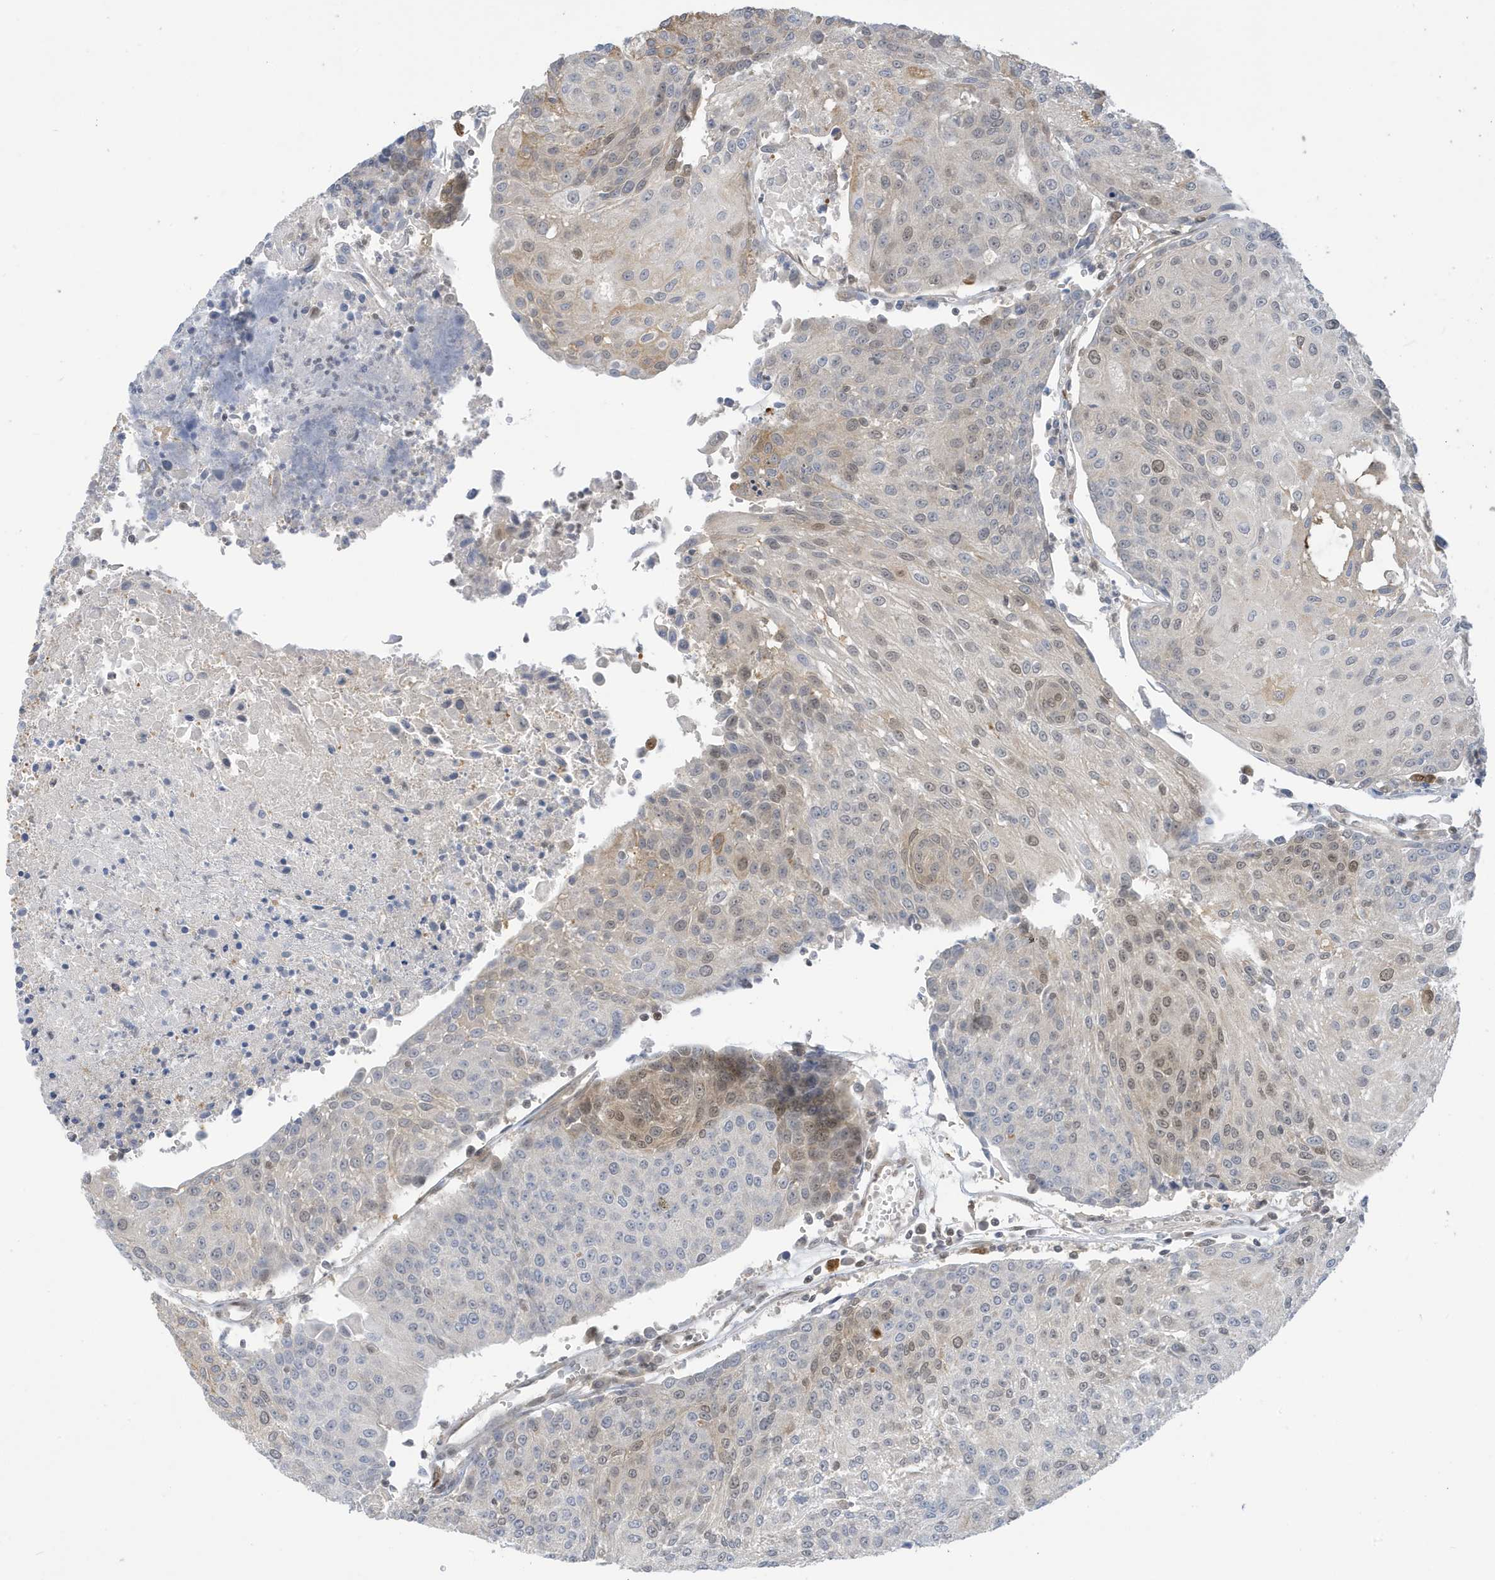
{"staining": {"intensity": "moderate", "quantity": "<25%", "location": "nuclear"}, "tissue": "urothelial cancer", "cell_type": "Tumor cells", "image_type": "cancer", "snomed": [{"axis": "morphology", "description": "Urothelial carcinoma, High grade"}, {"axis": "topography", "description": "Urinary bladder"}], "caption": "Urothelial cancer was stained to show a protein in brown. There is low levels of moderate nuclear expression in approximately <25% of tumor cells.", "gene": "NCOA7", "patient": {"sex": "female", "age": 85}}